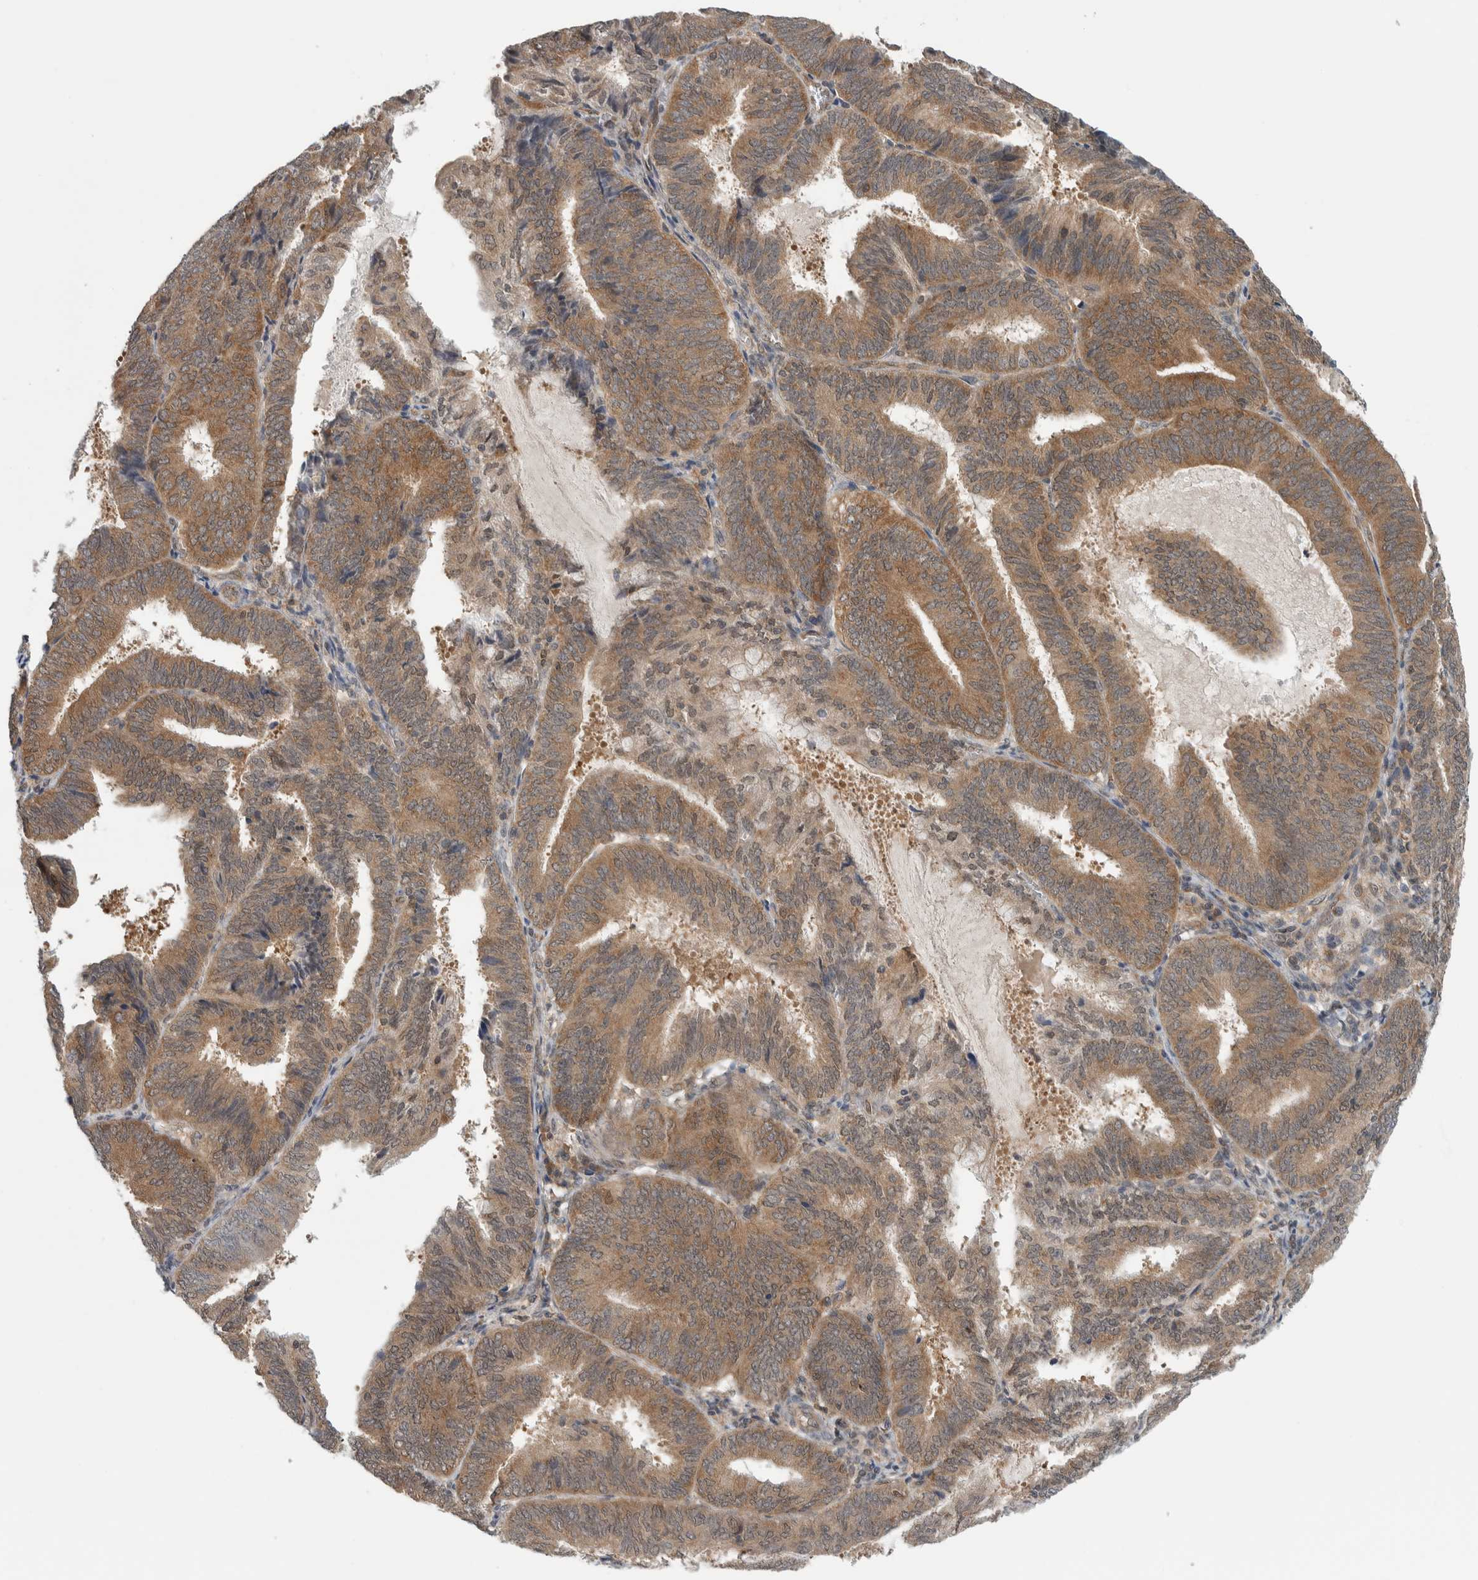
{"staining": {"intensity": "moderate", "quantity": ">75%", "location": "cytoplasmic/membranous"}, "tissue": "endometrial cancer", "cell_type": "Tumor cells", "image_type": "cancer", "snomed": [{"axis": "morphology", "description": "Adenocarcinoma, NOS"}, {"axis": "topography", "description": "Endometrium"}], "caption": "Protein analysis of endometrial cancer tissue displays moderate cytoplasmic/membranous positivity in approximately >75% of tumor cells. The protein of interest is stained brown, and the nuclei are stained in blue (DAB IHC with brightfield microscopy, high magnification).", "gene": "CCDC43", "patient": {"sex": "female", "age": 81}}